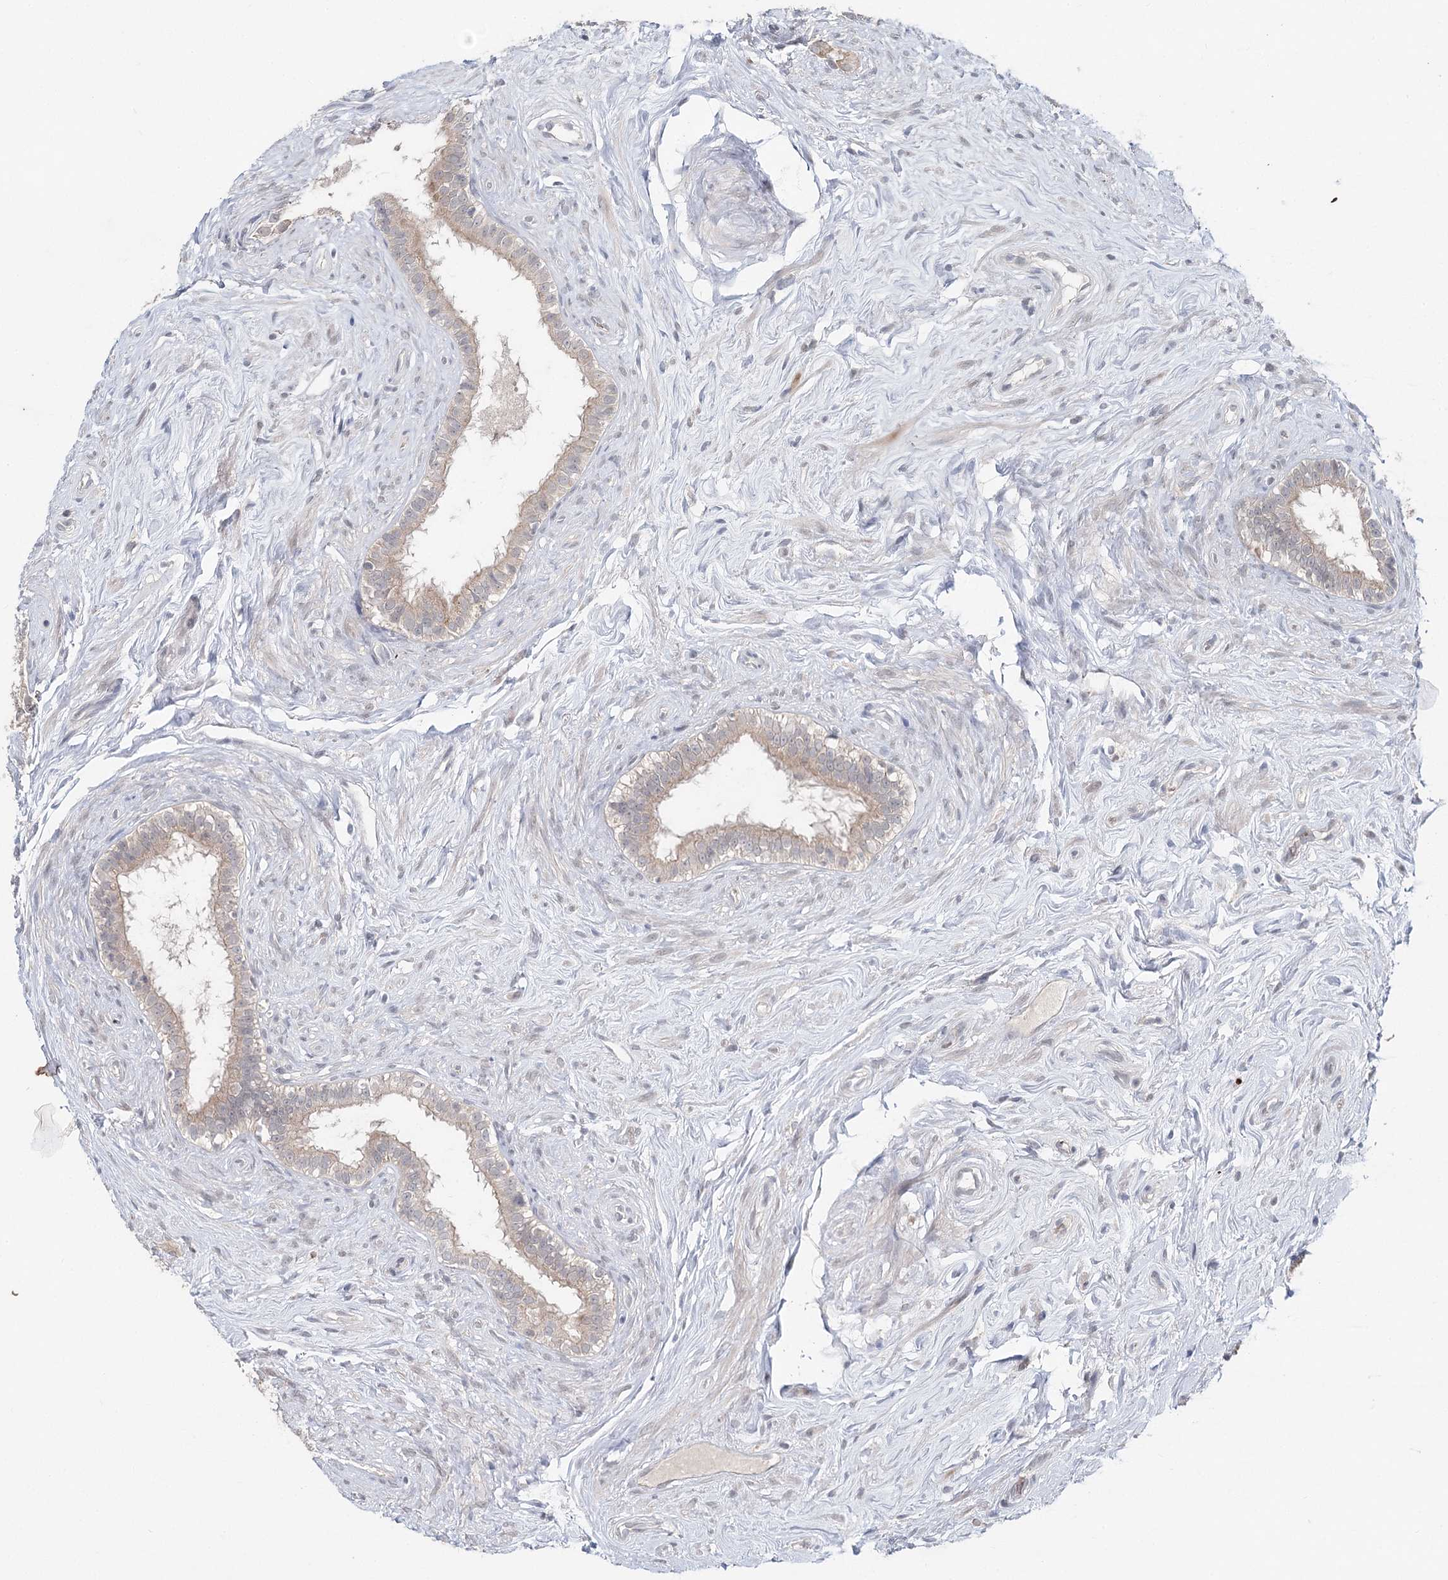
{"staining": {"intensity": "moderate", "quantity": "<25%", "location": "cytoplasmic/membranous"}, "tissue": "epididymis", "cell_type": "Glandular cells", "image_type": "normal", "snomed": [{"axis": "morphology", "description": "Normal tissue, NOS"}, {"axis": "topography", "description": "Epididymis"}], "caption": "Epididymis stained with immunohistochemistry exhibits moderate cytoplasmic/membranous staining in approximately <25% of glandular cells.", "gene": "FBXO7", "patient": {"sex": "male", "age": 84}}